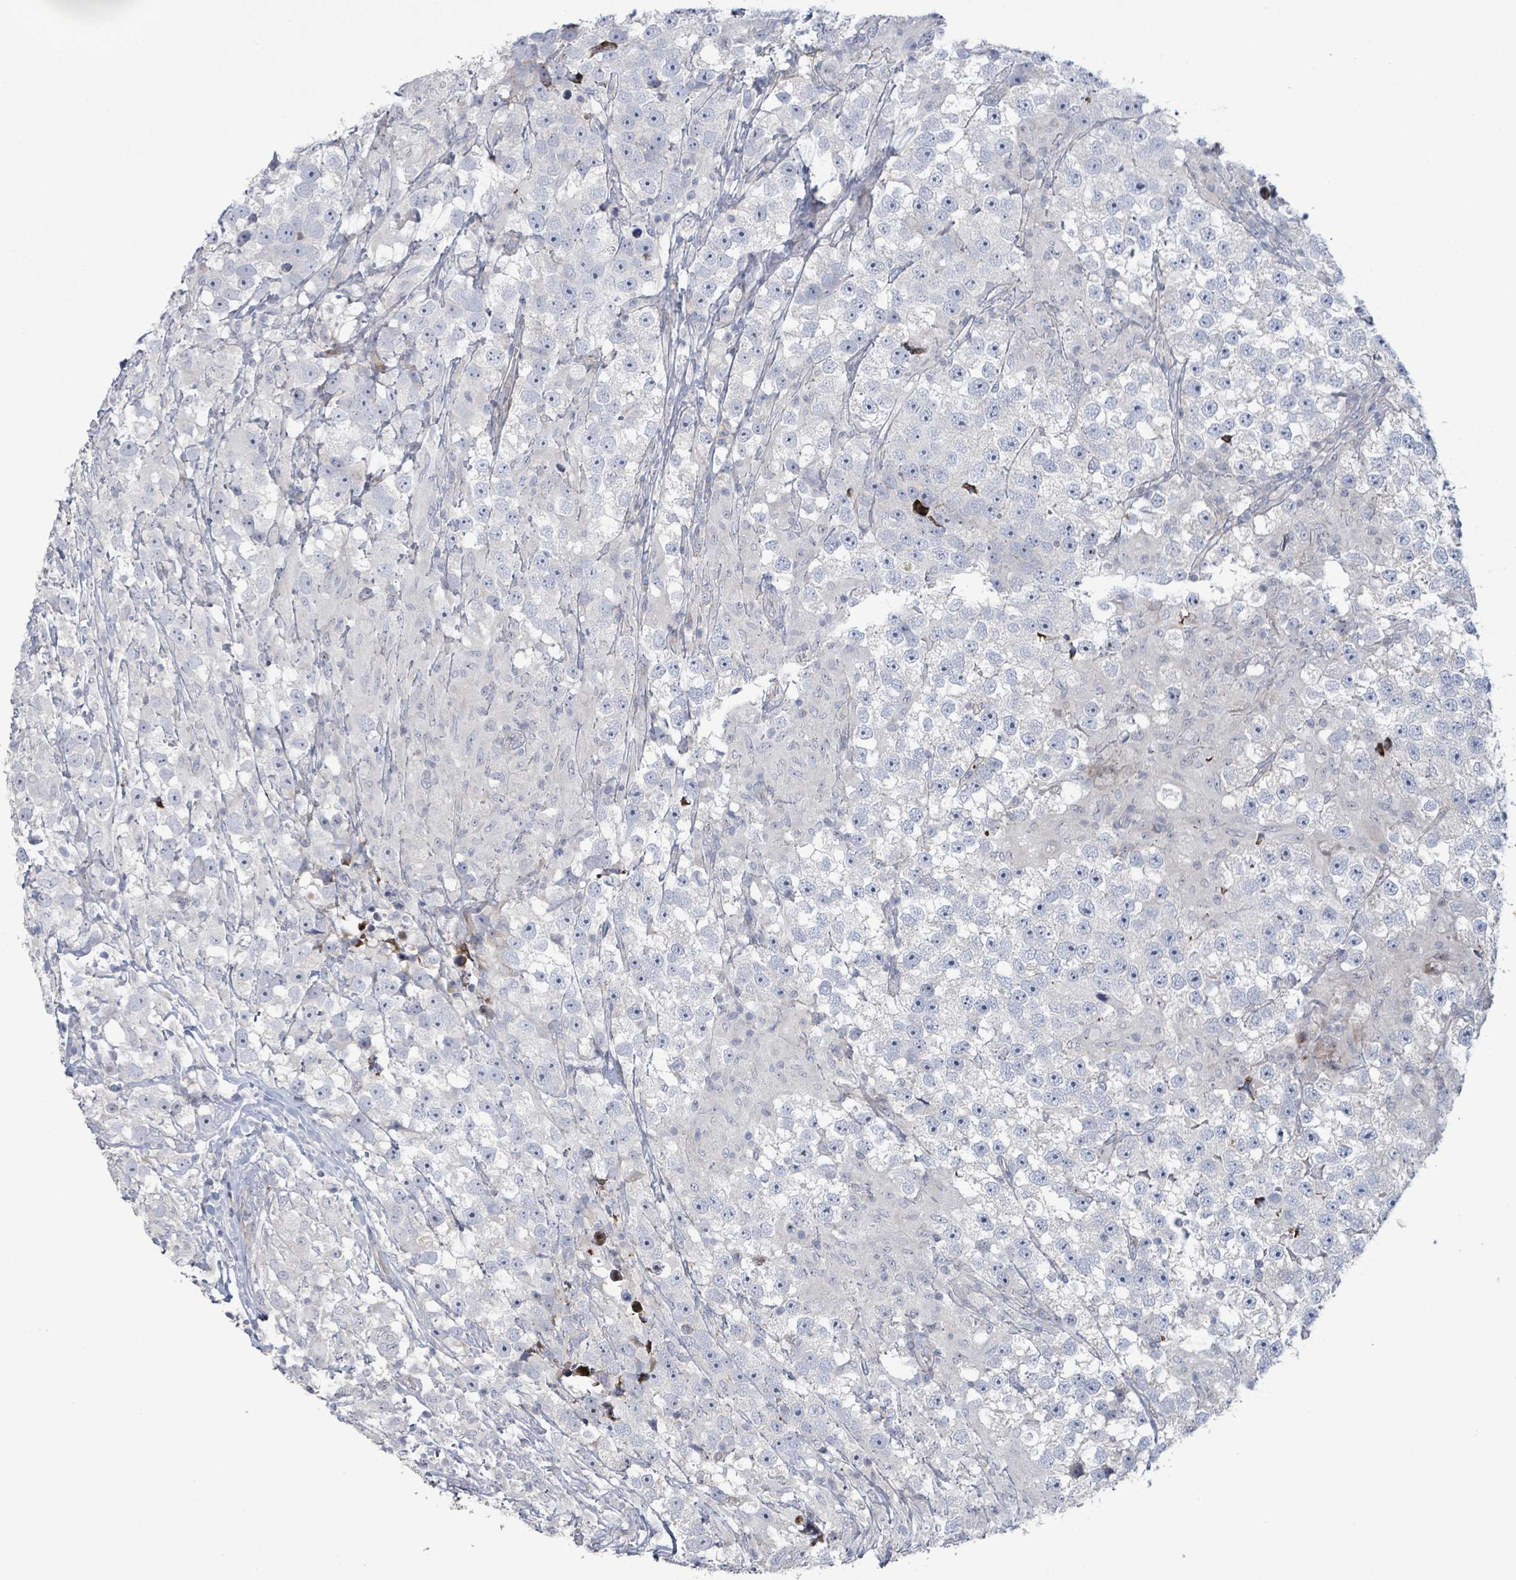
{"staining": {"intensity": "negative", "quantity": "none", "location": "none"}, "tissue": "testis cancer", "cell_type": "Tumor cells", "image_type": "cancer", "snomed": [{"axis": "morphology", "description": "Seminoma, NOS"}, {"axis": "topography", "description": "Testis"}], "caption": "IHC of testis seminoma shows no expression in tumor cells.", "gene": "LILRA4", "patient": {"sex": "male", "age": 46}}